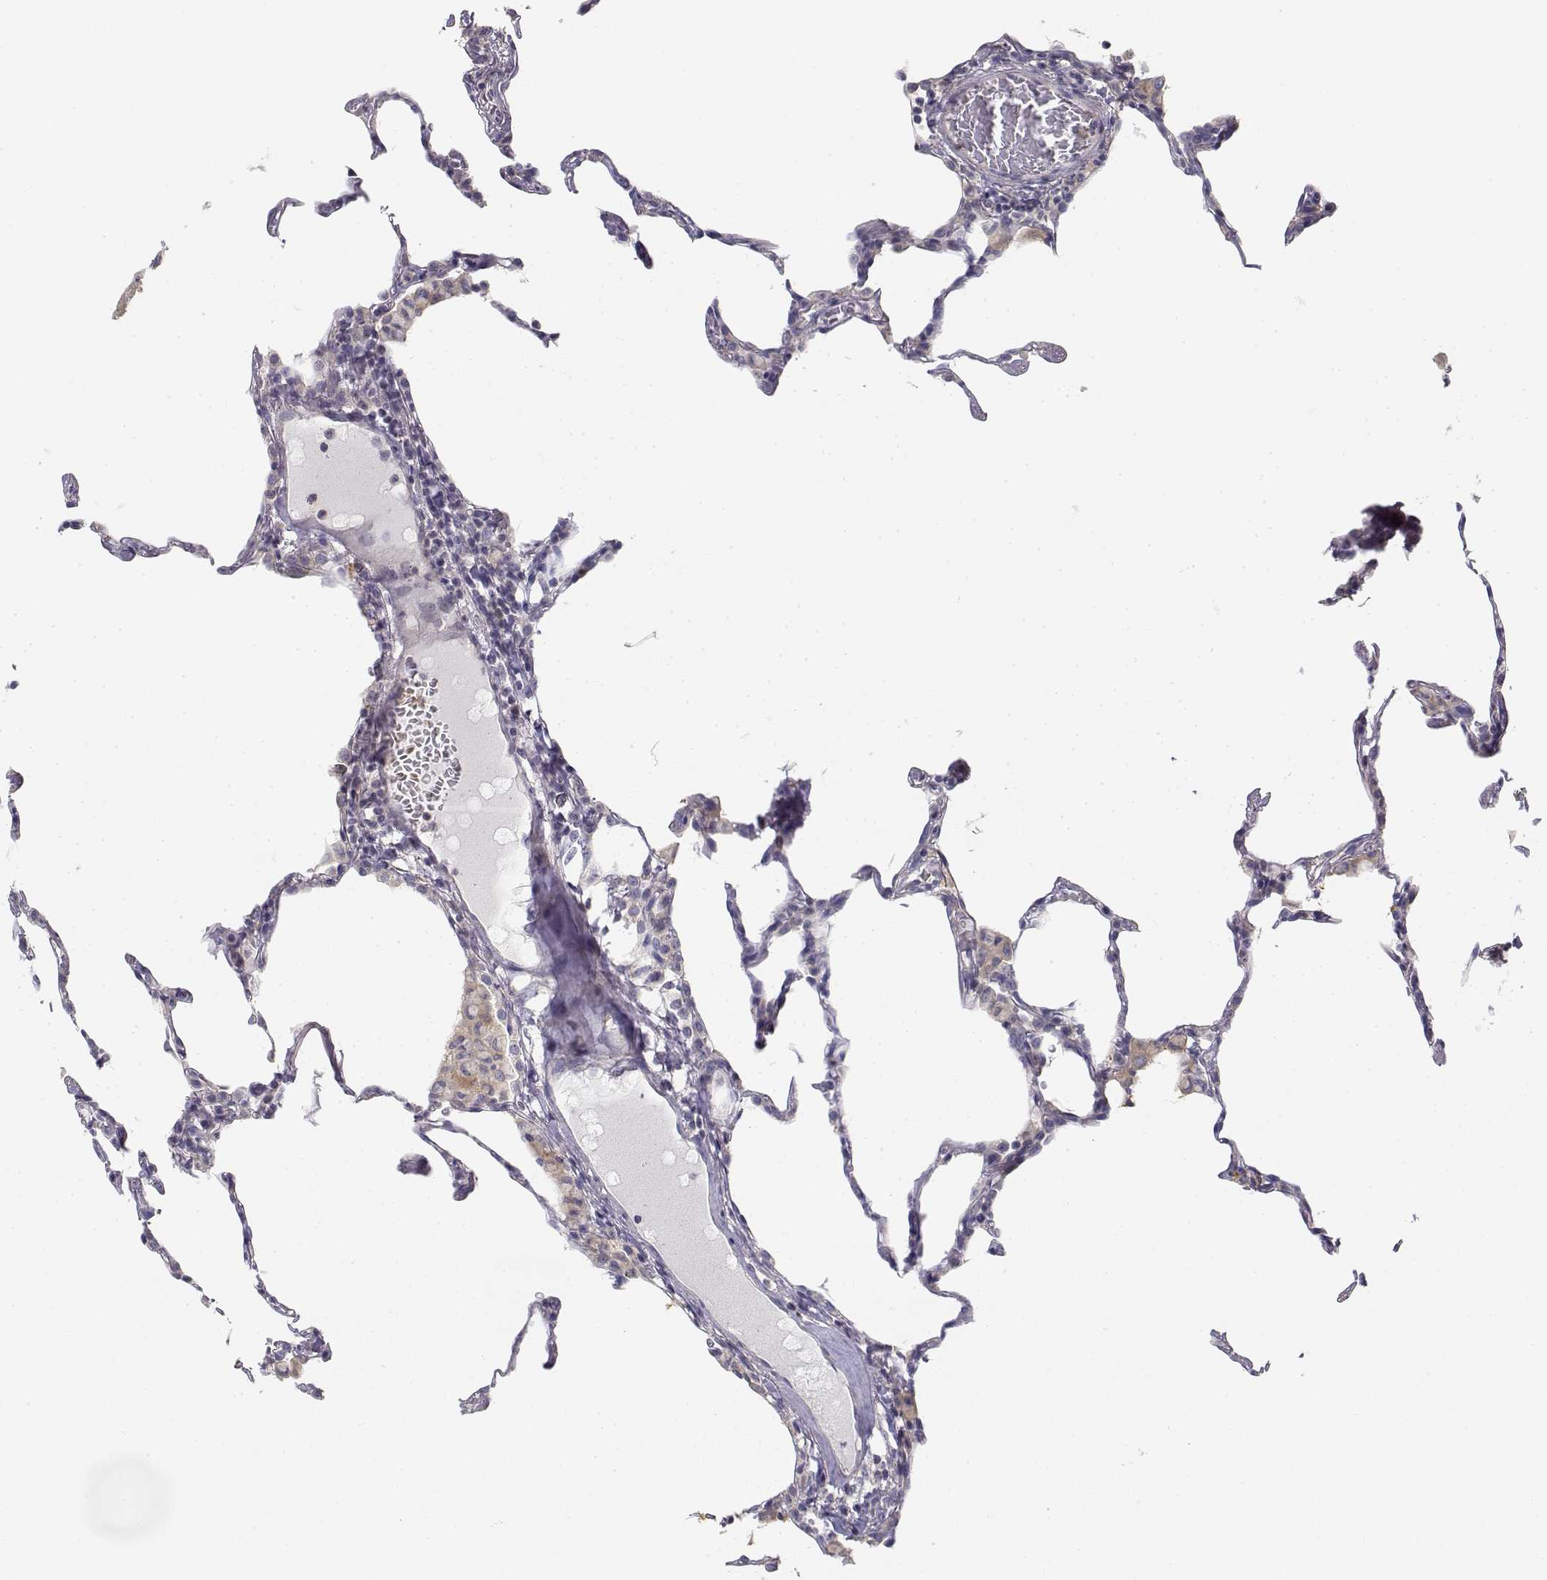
{"staining": {"intensity": "negative", "quantity": "none", "location": "none"}, "tissue": "lung", "cell_type": "Alveolar cells", "image_type": "normal", "snomed": [{"axis": "morphology", "description": "Normal tissue, NOS"}, {"axis": "topography", "description": "Lung"}], "caption": "High magnification brightfield microscopy of unremarkable lung stained with DAB (brown) and counterstained with hematoxylin (blue): alveolar cells show no significant expression. Nuclei are stained in blue.", "gene": "GLIPR1L2", "patient": {"sex": "female", "age": 57}}